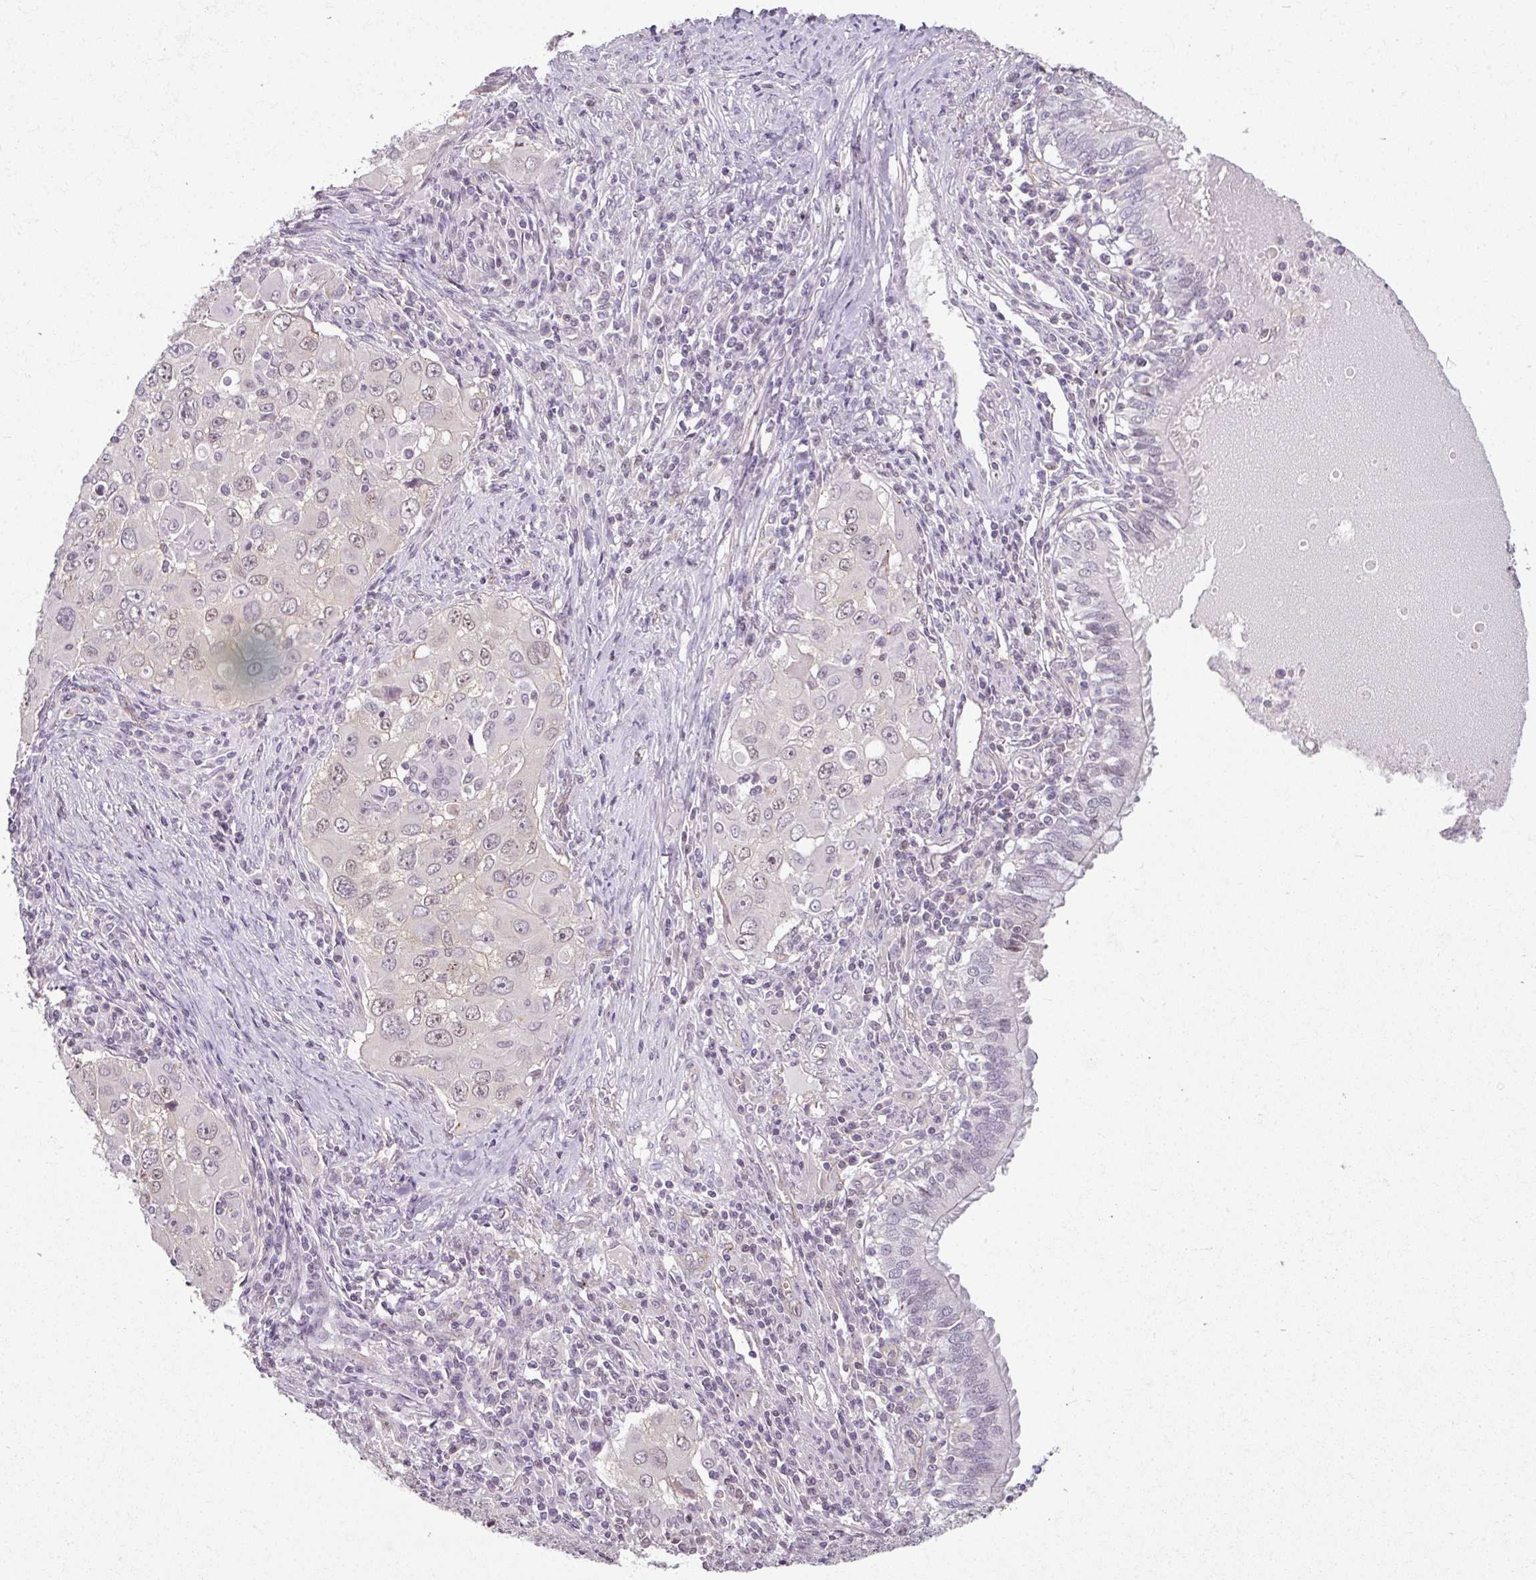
{"staining": {"intensity": "weak", "quantity": "<25%", "location": "nuclear"}, "tissue": "lung cancer", "cell_type": "Tumor cells", "image_type": "cancer", "snomed": [{"axis": "morphology", "description": "Adenocarcinoma, NOS"}, {"axis": "morphology", "description": "Adenocarcinoma, metastatic, NOS"}, {"axis": "topography", "description": "Lymph node"}, {"axis": "topography", "description": "Lung"}], "caption": "IHC of adenocarcinoma (lung) exhibits no positivity in tumor cells.", "gene": "C19orf33", "patient": {"sex": "female", "age": 42}}